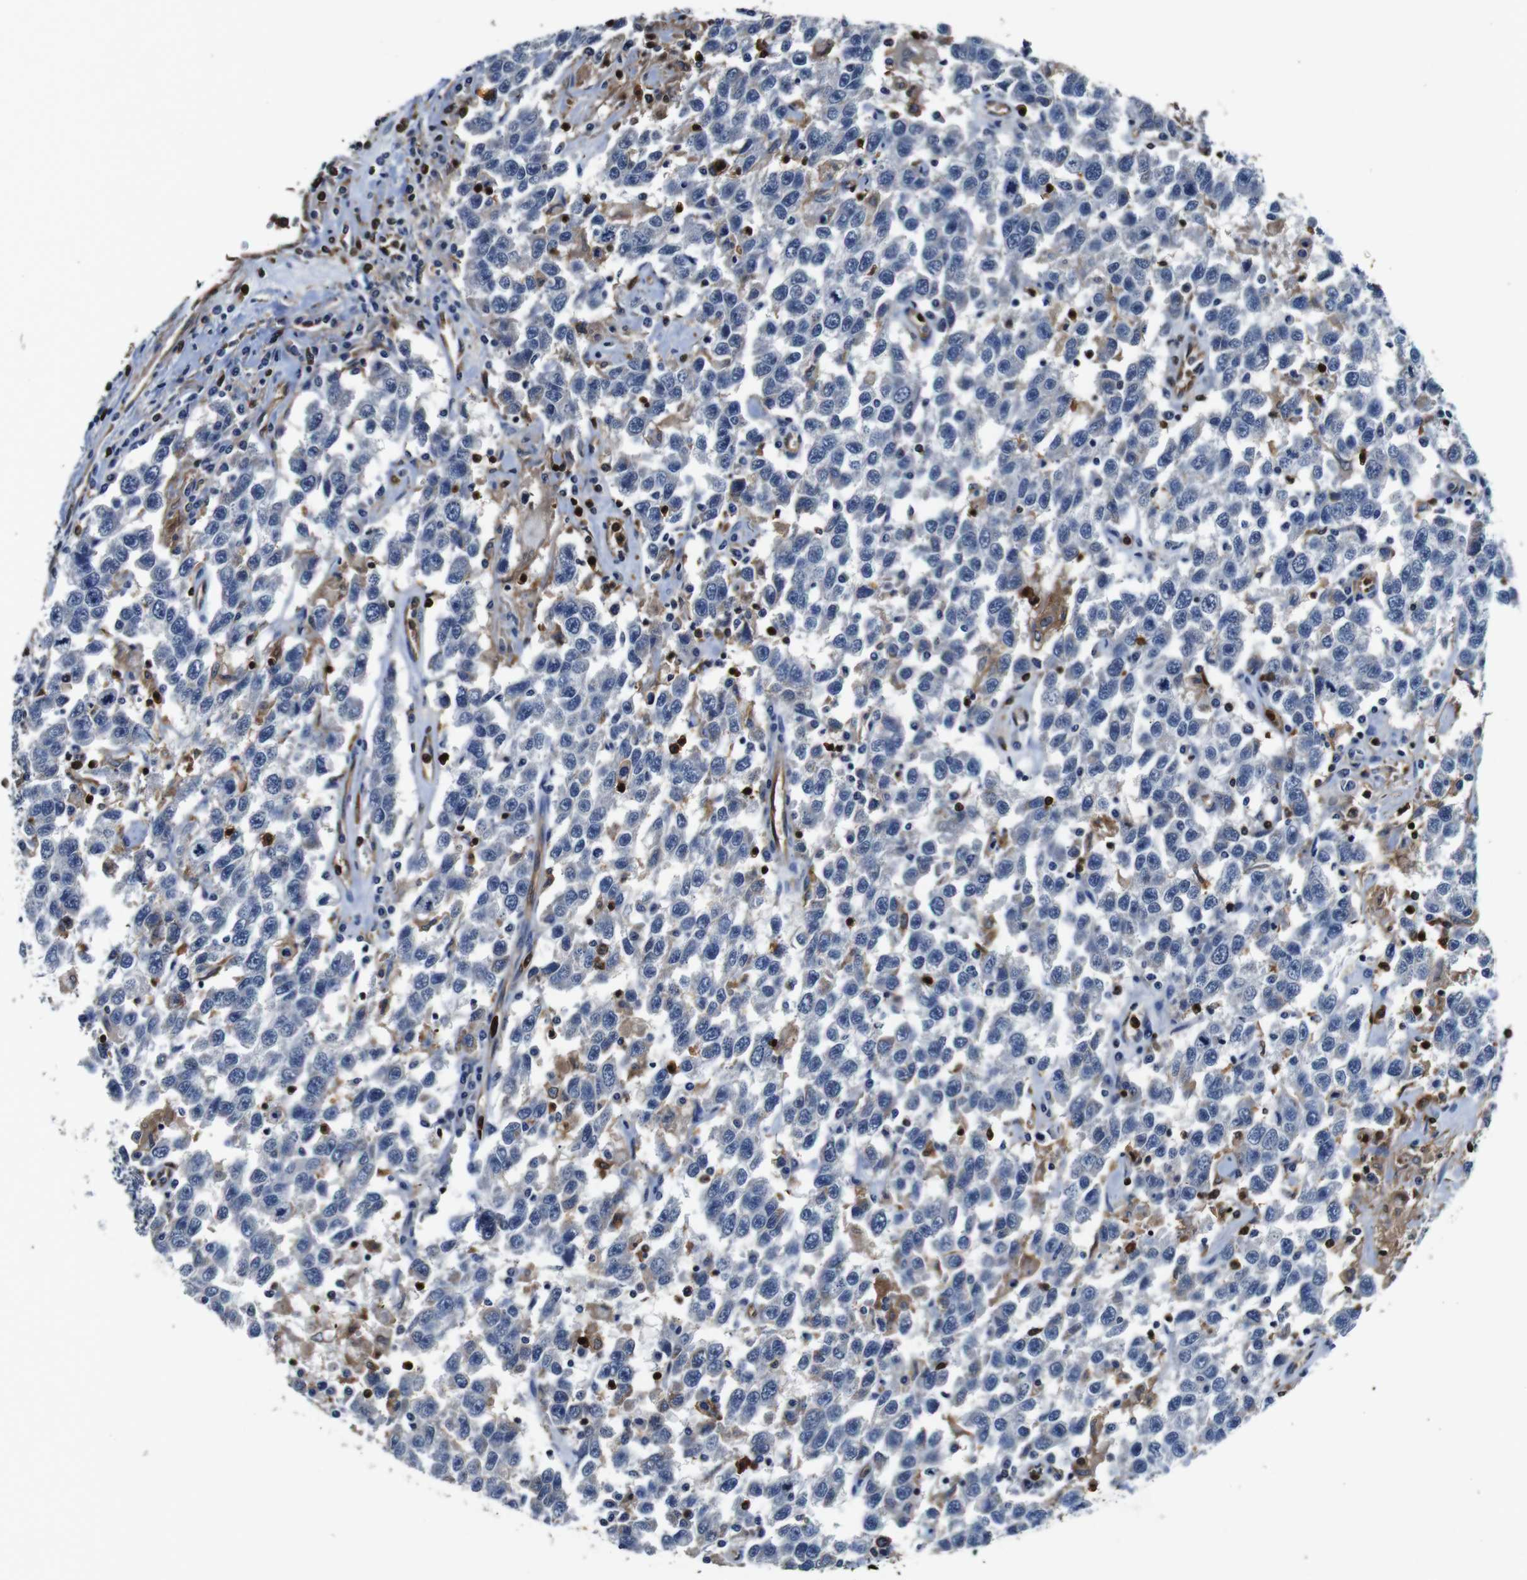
{"staining": {"intensity": "negative", "quantity": "none", "location": "none"}, "tissue": "testis cancer", "cell_type": "Tumor cells", "image_type": "cancer", "snomed": [{"axis": "morphology", "description": "Seminoma, NOS"}, {"axis": "topography", "description": "Testis"}], "caption": "The IHC photomicrograph has no significant positivity in tumor cells of seminoma (testis) tissue. (Brightfield microscopy of DAB (3,3'-diaminobenzidine) IHC at high magnification).", "gene": "ANXA1", "patient": {"sex": "male", "age": 41}}